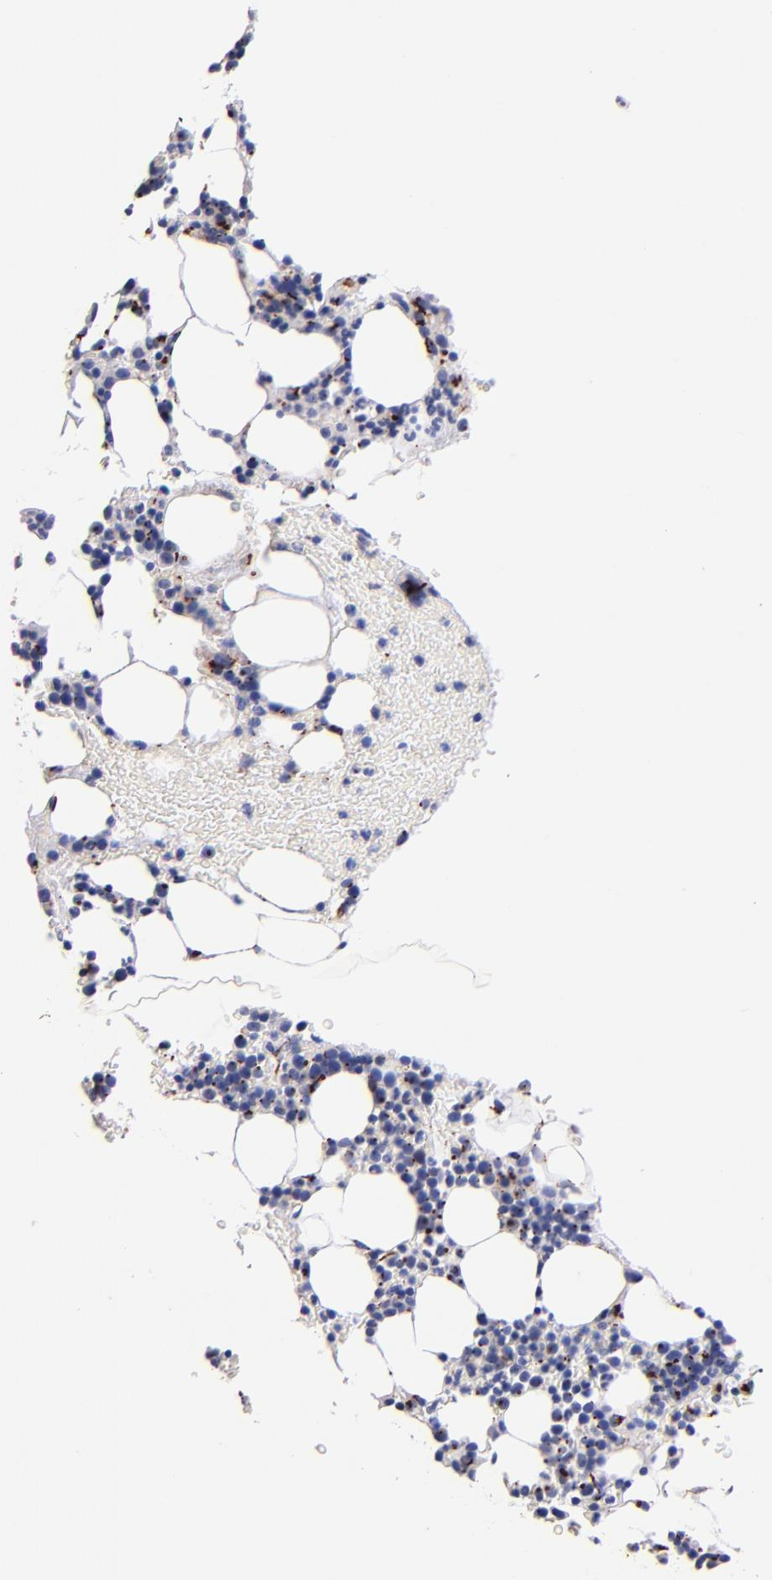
{"staining": {"intensity": "strong", "quantity": "25%-75%", "location": "cytoplasmic/membranous,nuclear"}, "tissue": "bone marrow", "cell_type": "Hematopoietic cells", "image_type": "normal", "snomed": [{"axis": "morphology", "description": "Normal tissue, NOS"}, {"axis": "topography", "description": "Bone marrow"}], "caption": "Protein staining displays strong cytoplasmic/membranous,nuclear positivity in about 25%-75% of hematopoietic cells in benign bone marrow. (brown staining indicates protein expression, while blue staining denotes nuclei).", "gene": "GOLIM4", "patient": {"sex": "female", "age": 84}}